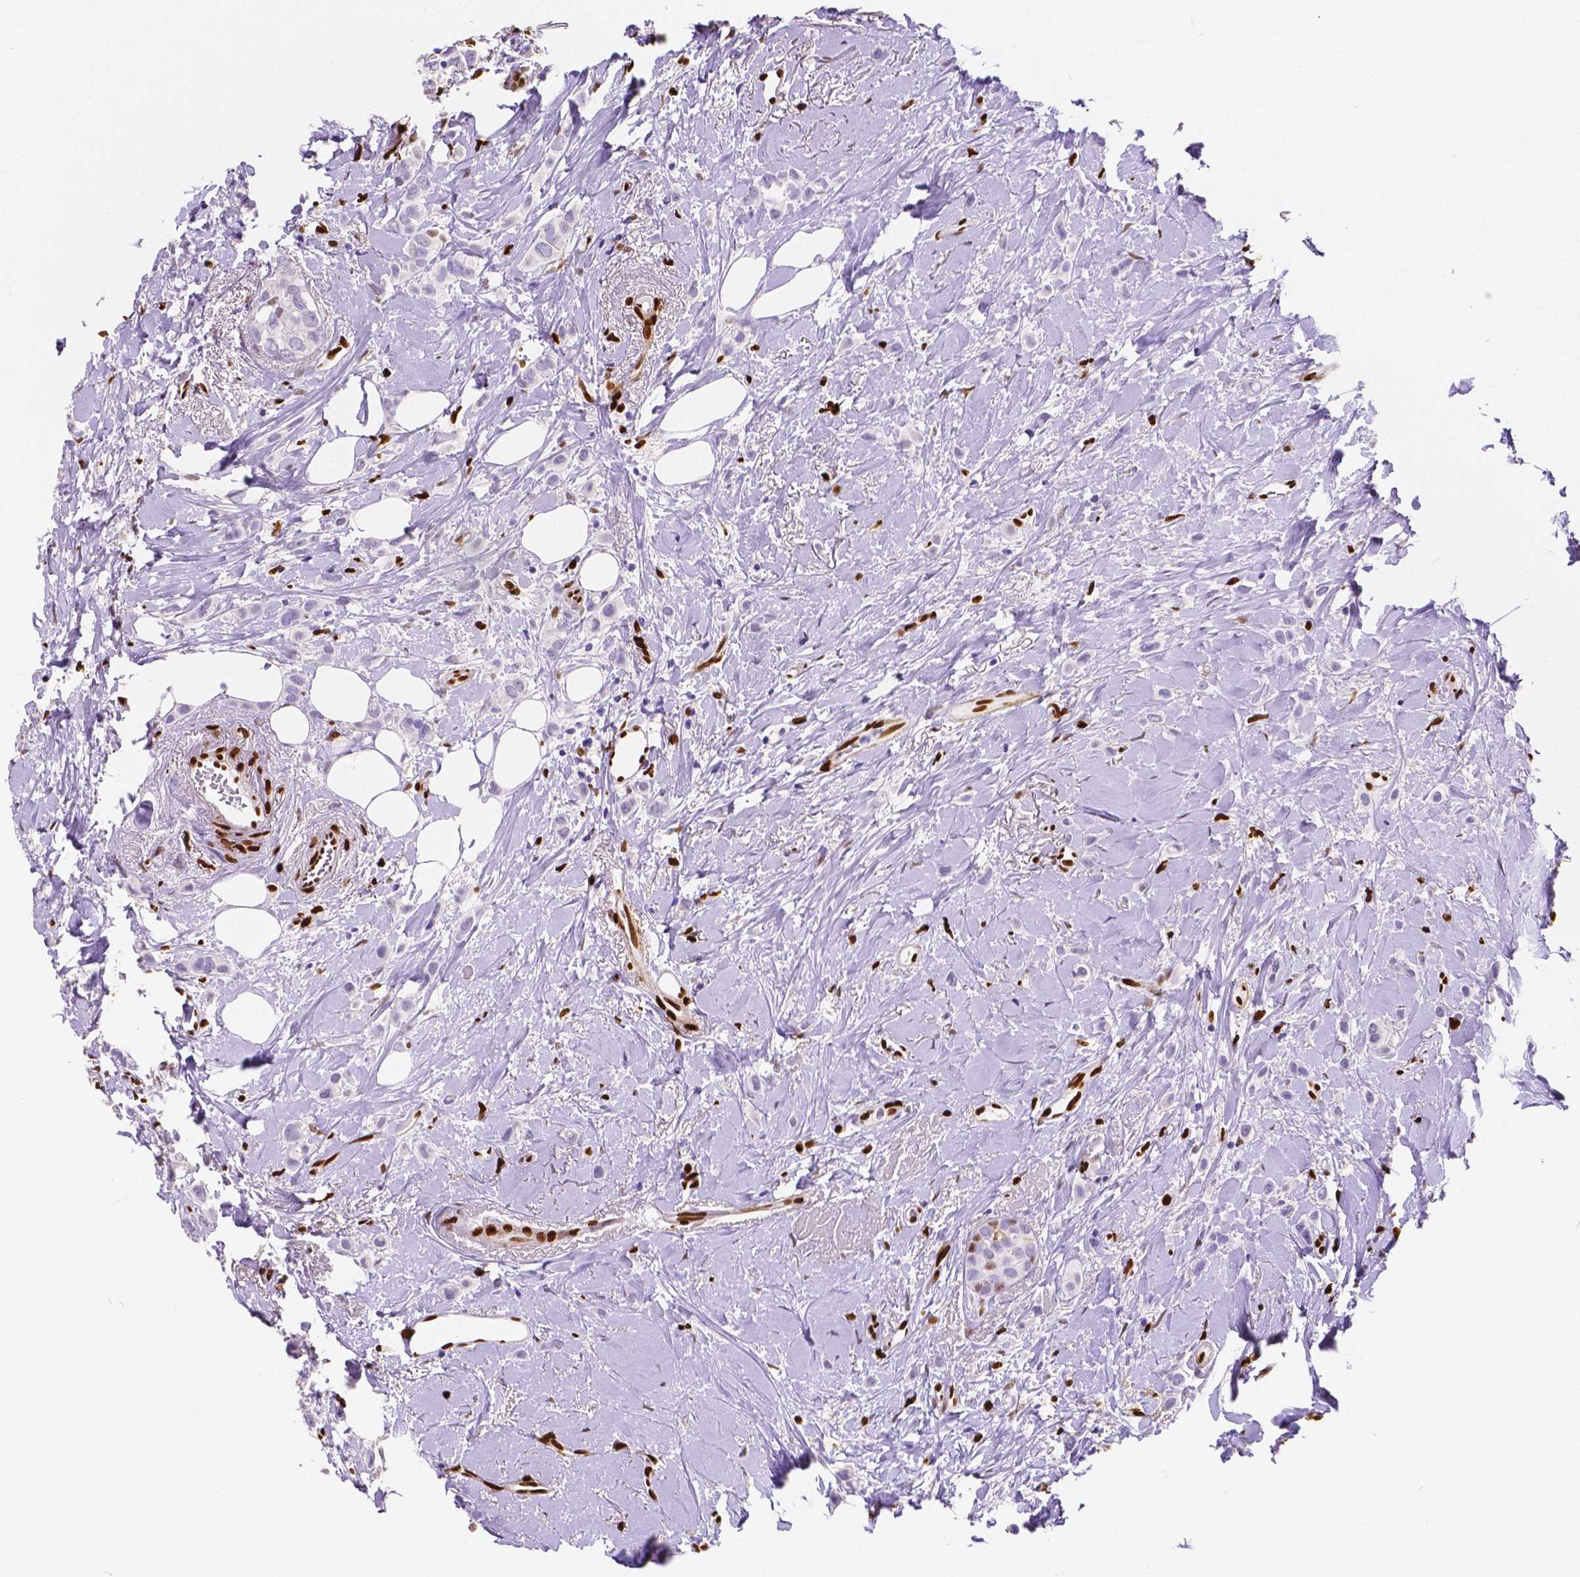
{"staining": {"intensity": "negative", "quantity": "none", "location": "none"}, "tissue": "breast cancer", "cell_type": "Tumor cells", "image_type": "cancer", "snomed": [{"axis": "morphology", "description": "Lobular carcinoma"}, {"axis": "topography", "description": "Breast"}], "caption": "There is no significant positivity in tumor cells of breast cancer (lobular carcinoma).", "gene": "MEF2C", "patient": {"sex": "female", "age": 66}}